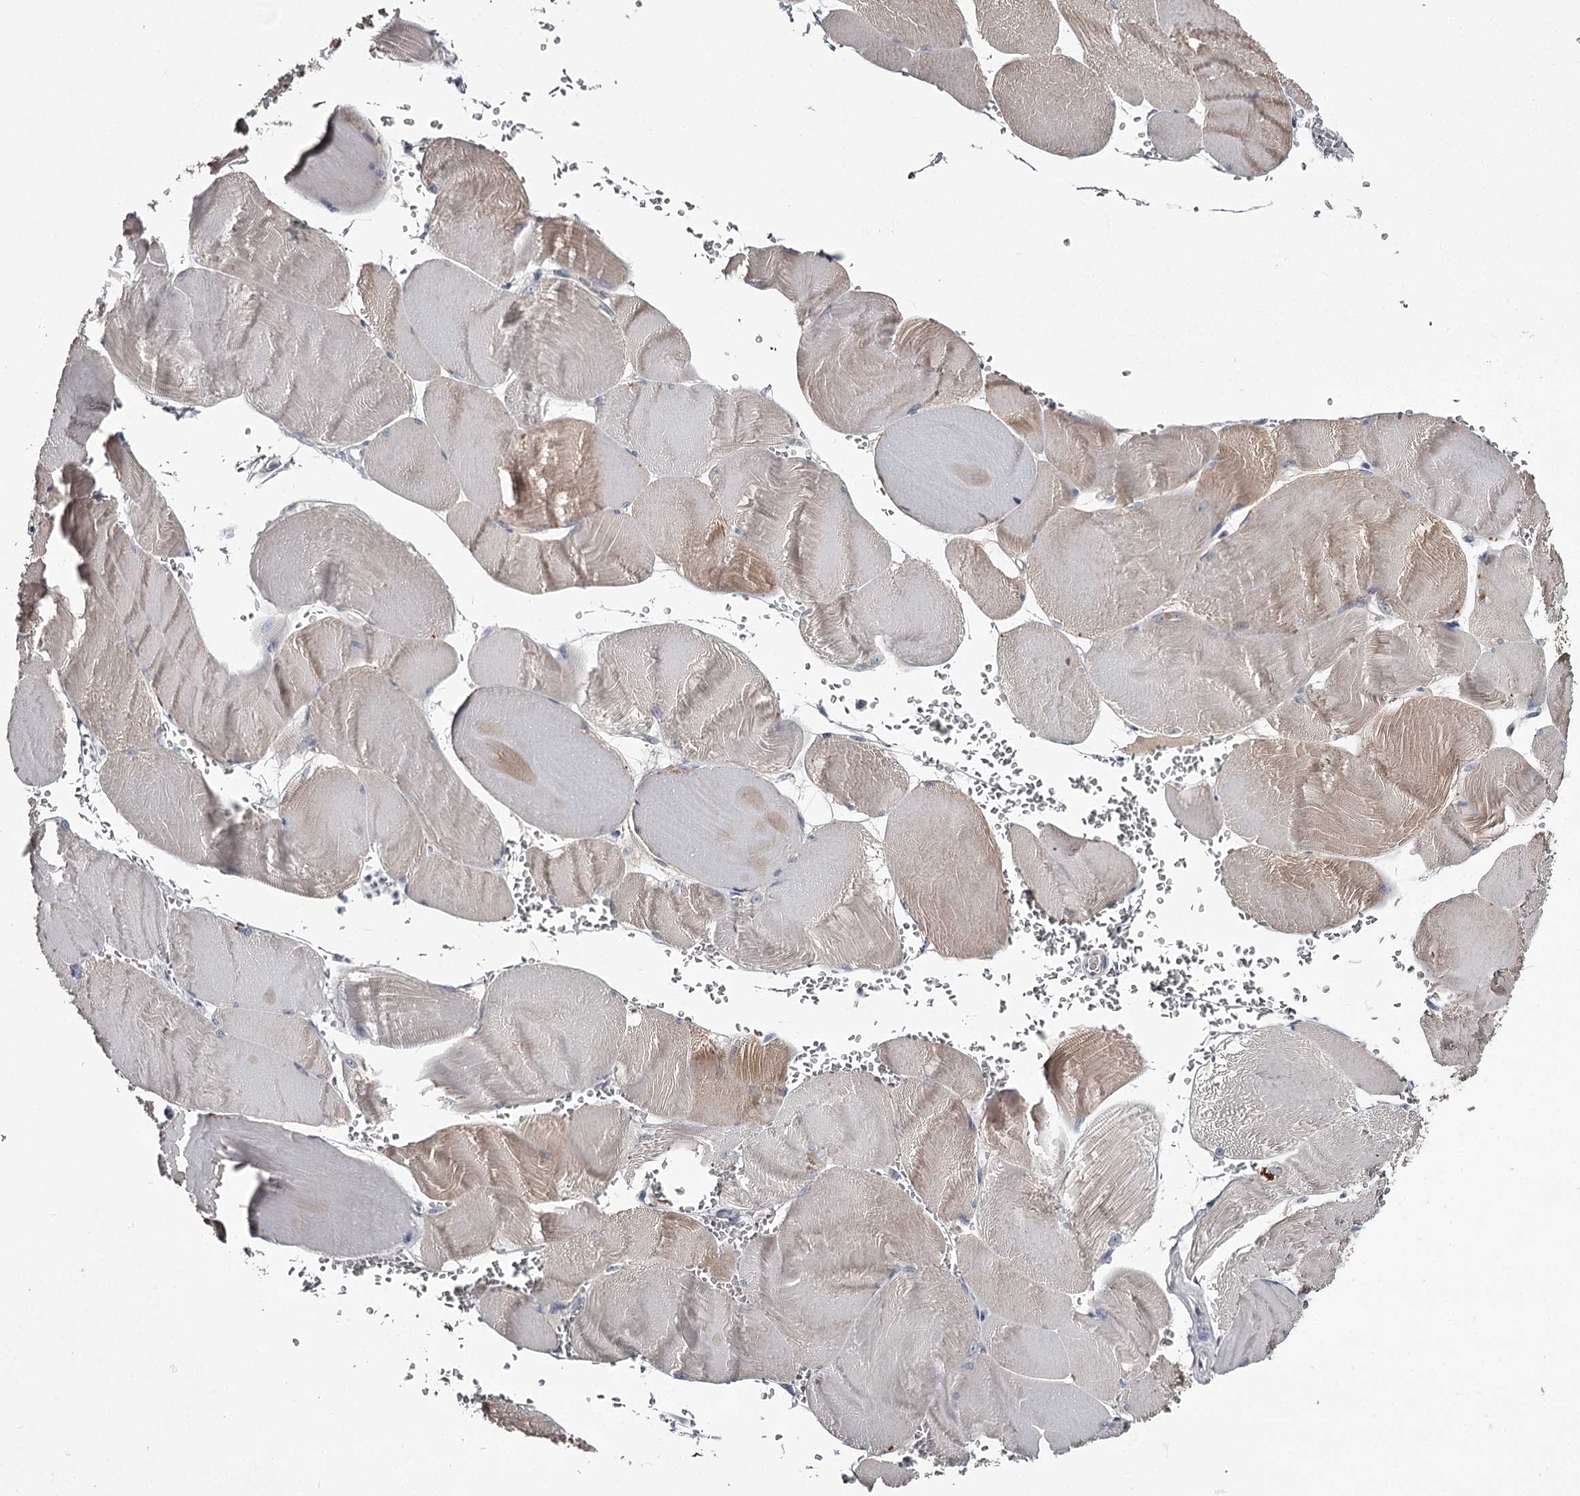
{"staining": {"intensity": "weak", "quantity": "<25%", "location": "cytoplasmic/membranous"}, "tissue": "skeletal muscle", "cell_type": "Myocytes", "image_type": "normal", "snomed": [{"axis": "morphology", "description": "Normal tissue, NOS"}, {"axis": "morphology", "description": "Basal cell carcinoma"}, {"axis": "topography", "description": "Skeletal muscle"}], "caption": "A high-resolution photomicrograph shows immunohistochemistry staining of unremarkable skeletal muscle, which shows no significant staining in myocytes.", "gene": "FDXACB1", "patient": {"sex": "female", "age": 64}}